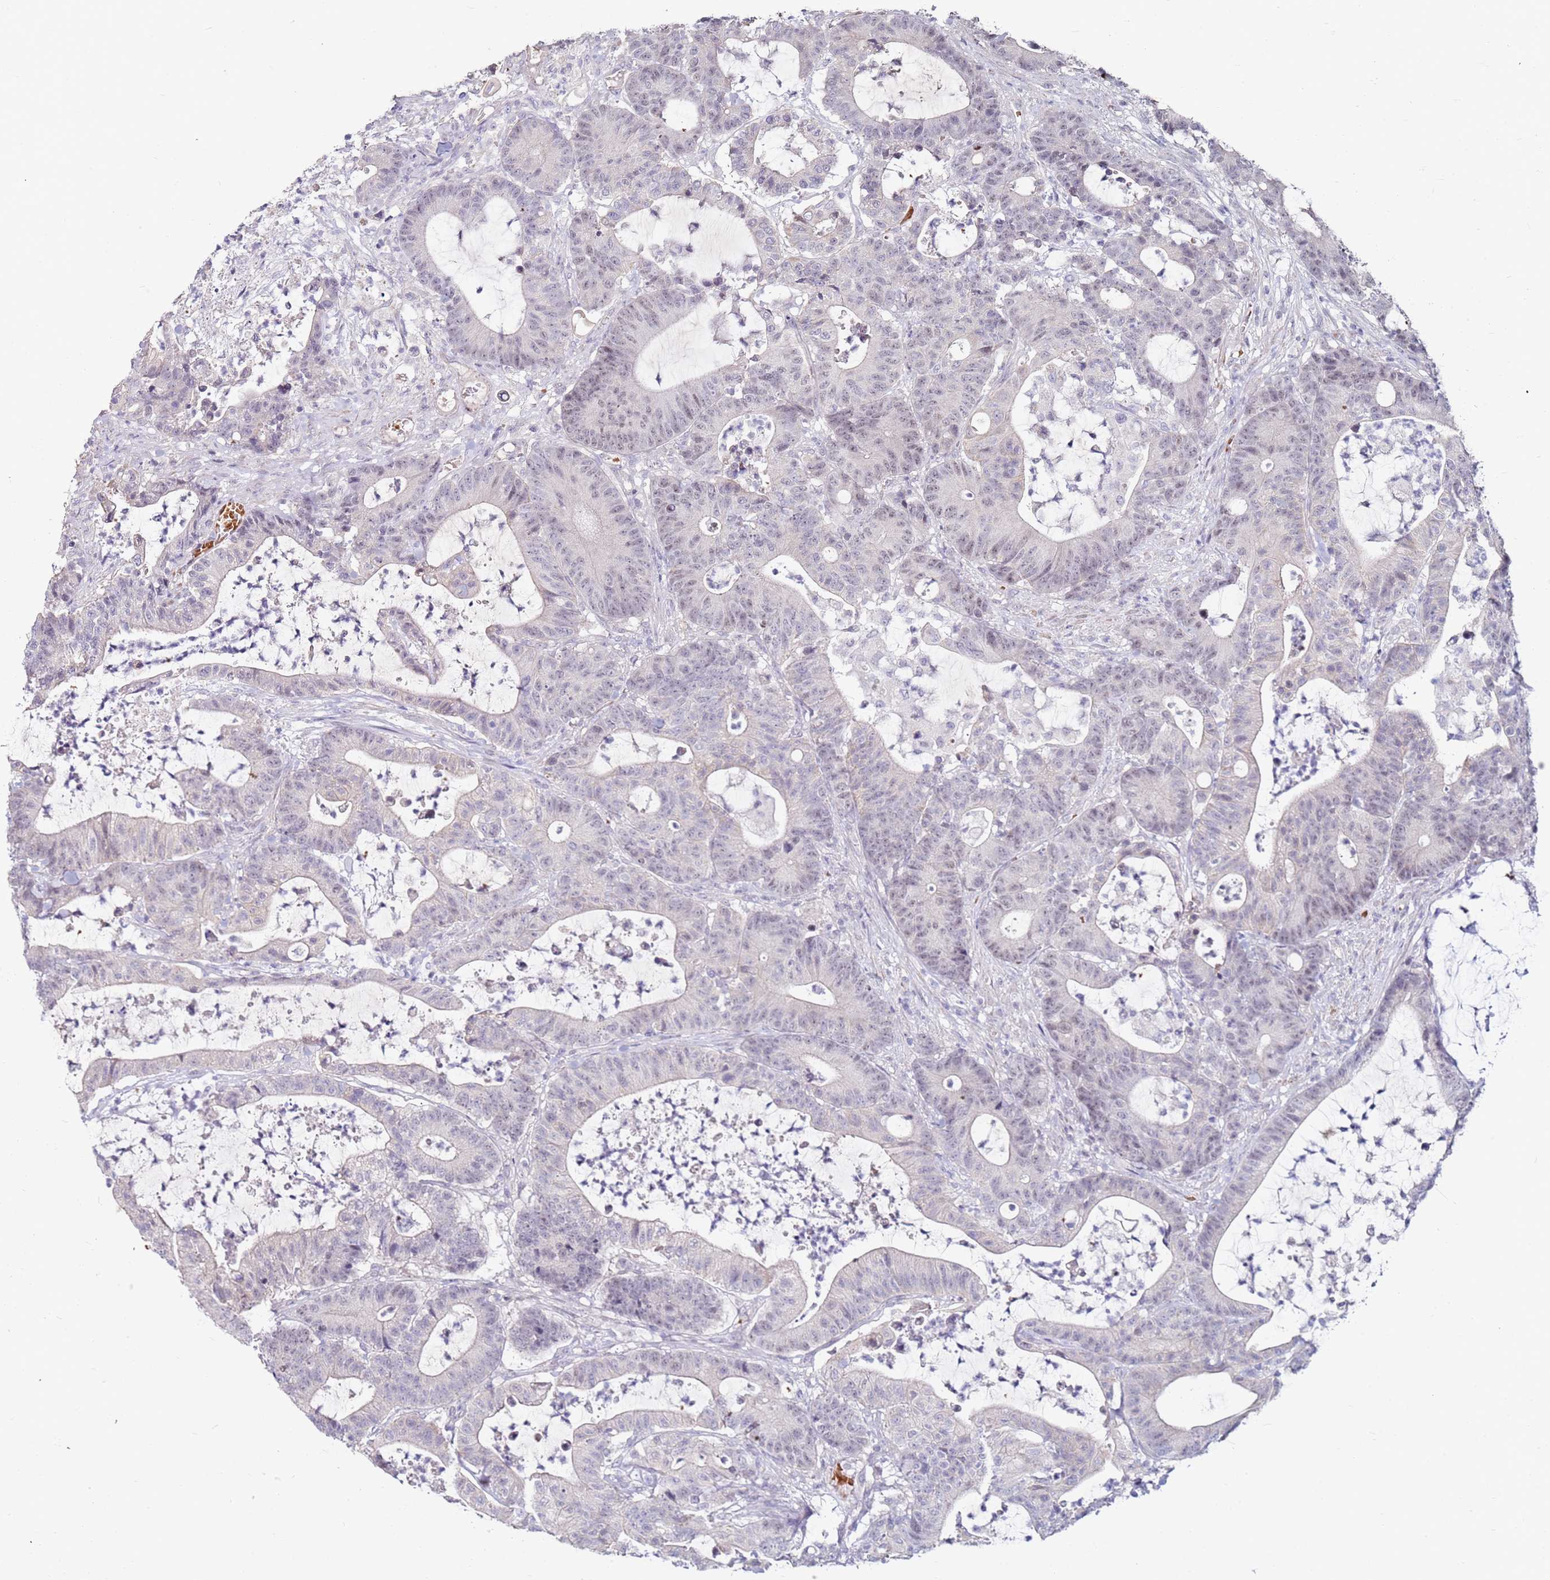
{"staining": {"intensity": "negative", "quantity": "none", "location": "none"}, "tissue": "colorectal cancer", "cell_type": "Tumor cells", "image_type": "cancer", "snomed": [{"axis": "morphology", "description": "Adenocarcinoma, NOS"}, {"axis": "topography", "description": "Colon"}], "caption": "This image is of colorectal cancer stained with IHC to label a protein in brown with the nuclei are counter-stained blue. There is no positivity in tumor cells.", "gene": "RARS2", "patient": {"sex": "female", "age": 84}}